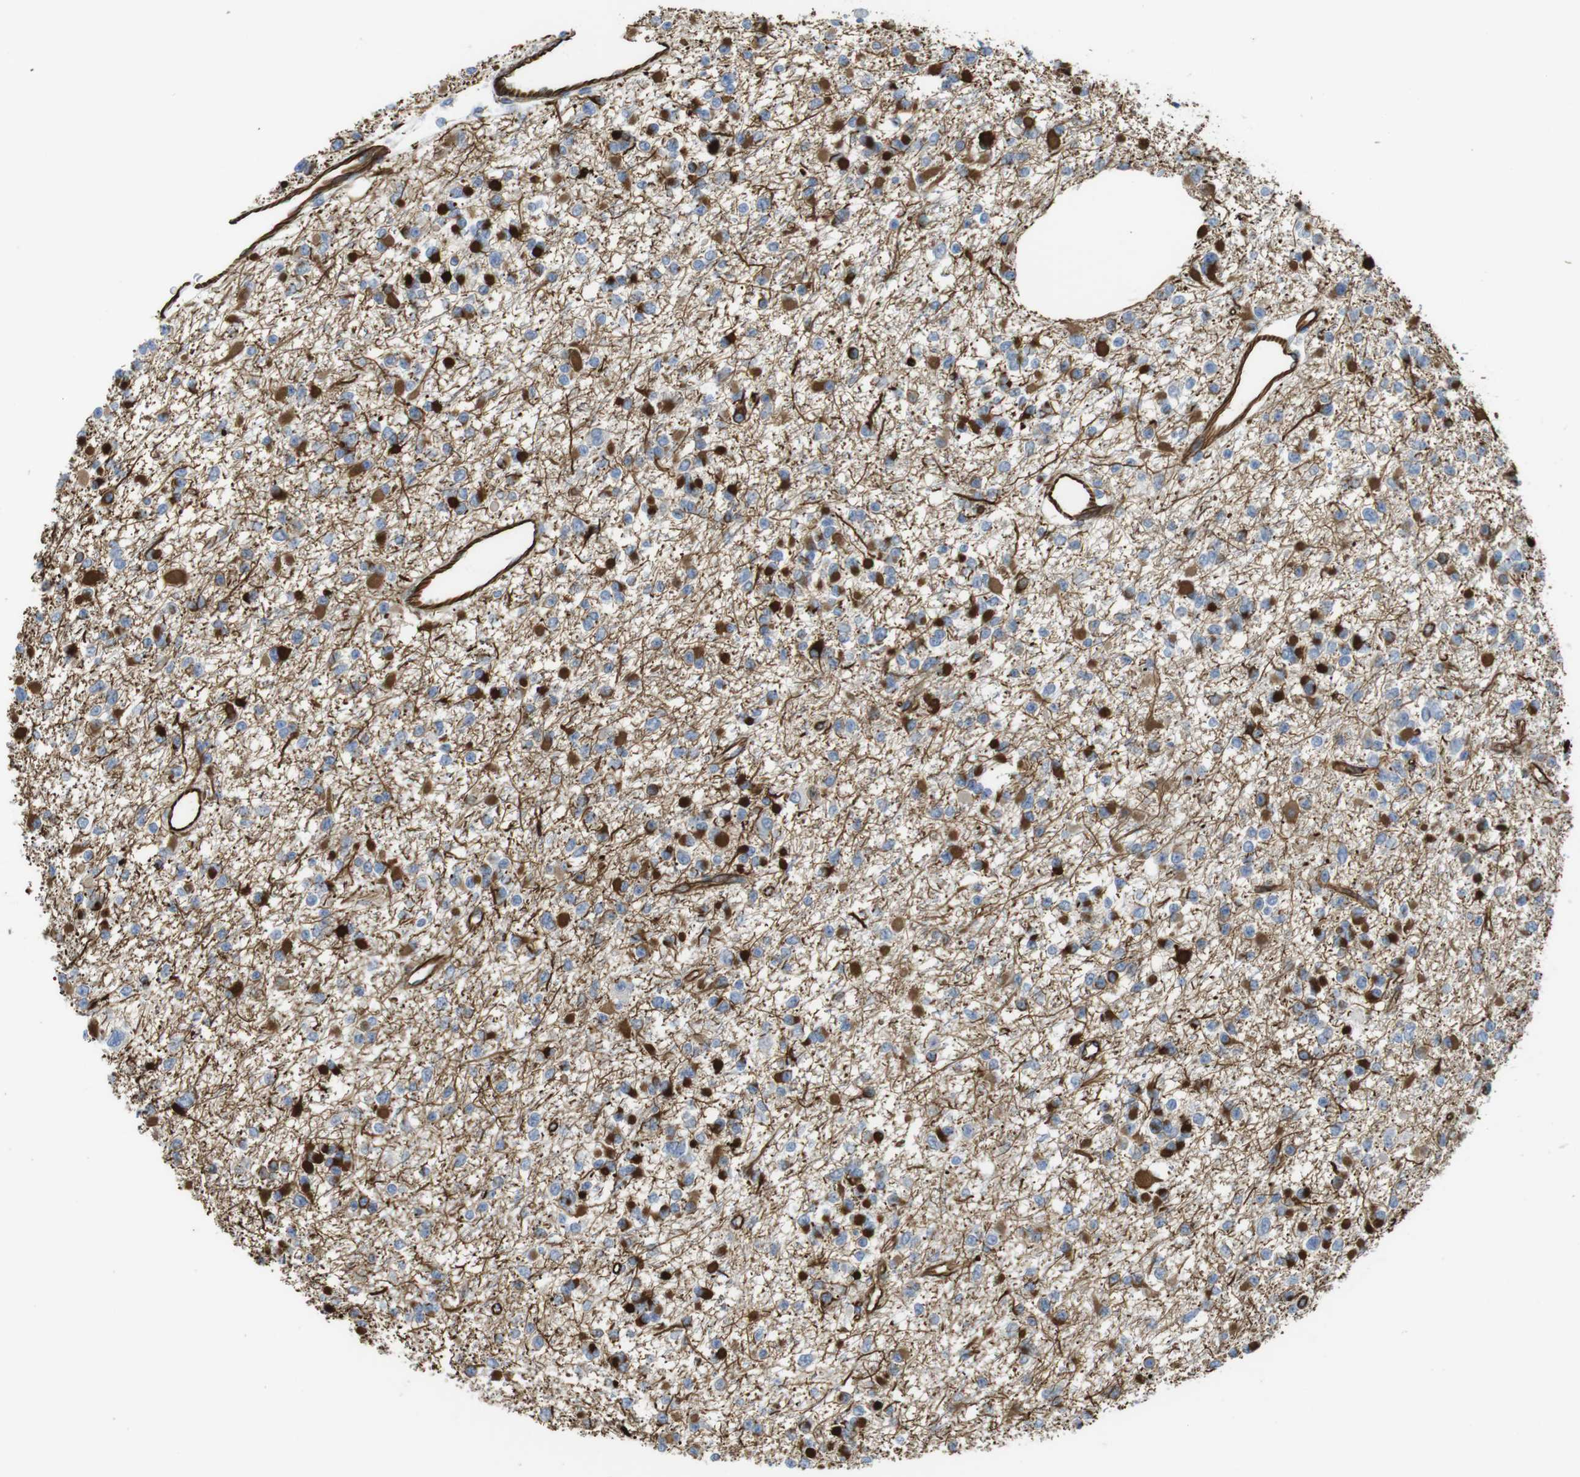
{"staining": {"intensity": "moderate", "quantity": ">75%", "location": "cytoplasmic/membranous"}, "tissue": "glioma", "cell_type": "Tumor cells", "image_type": "cancer", "snomed": [{"axis": "morphology", "description": "Glioma, malignant, Low grade"}, {"axis": "topography", "description": "Brain"}], "caption": "Immunohistochemical staining of human glioma exhibits moderate cytoplasmic/membranous protein staining in about >75% of tumor cells.", "gene": "RALGPS1", "patient": {"sex": "female", "age": 22}}